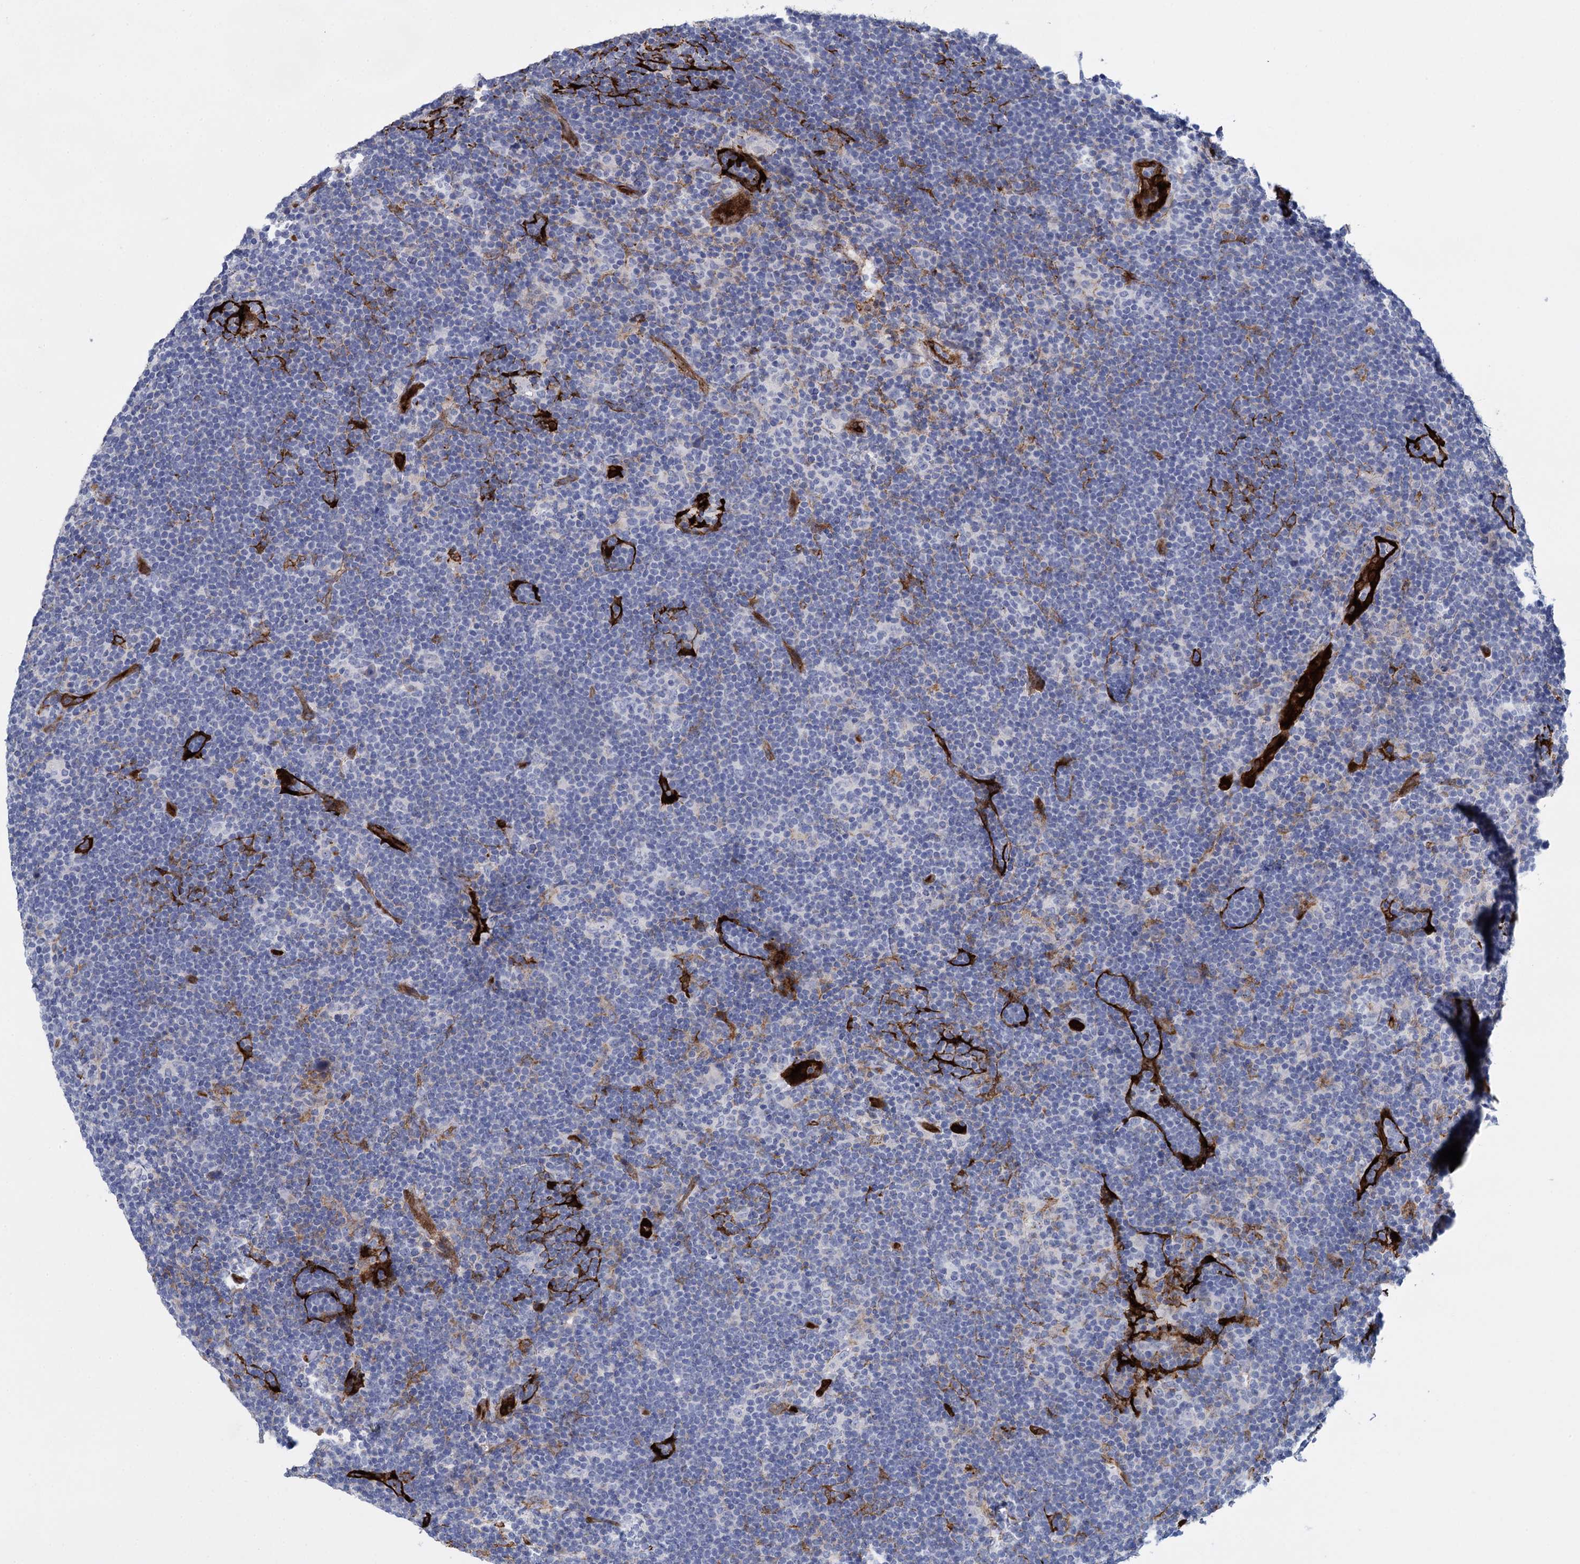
{"staining": {"intensity": "negative", "quantity": "none", "location": "none"}, "tissue": "lymphoma", "cell_type": "Tumor cells", "image_type": "cancer", "snomed": [{"axis": "morphology", "description": "Hodgkin's disease, NOS"}, {"axis": "topography", "description": "Lymph node"}], "caption": "DAB immunohistochemical staining of Hodgkin's disease shows no significant expression in tumor cells. The staining is performed using DAB brown chromogen with nuclei counter-stained in using hematoxylin.", "gene": "SNCG", "patient": {"sex": "female", "age": 57}}